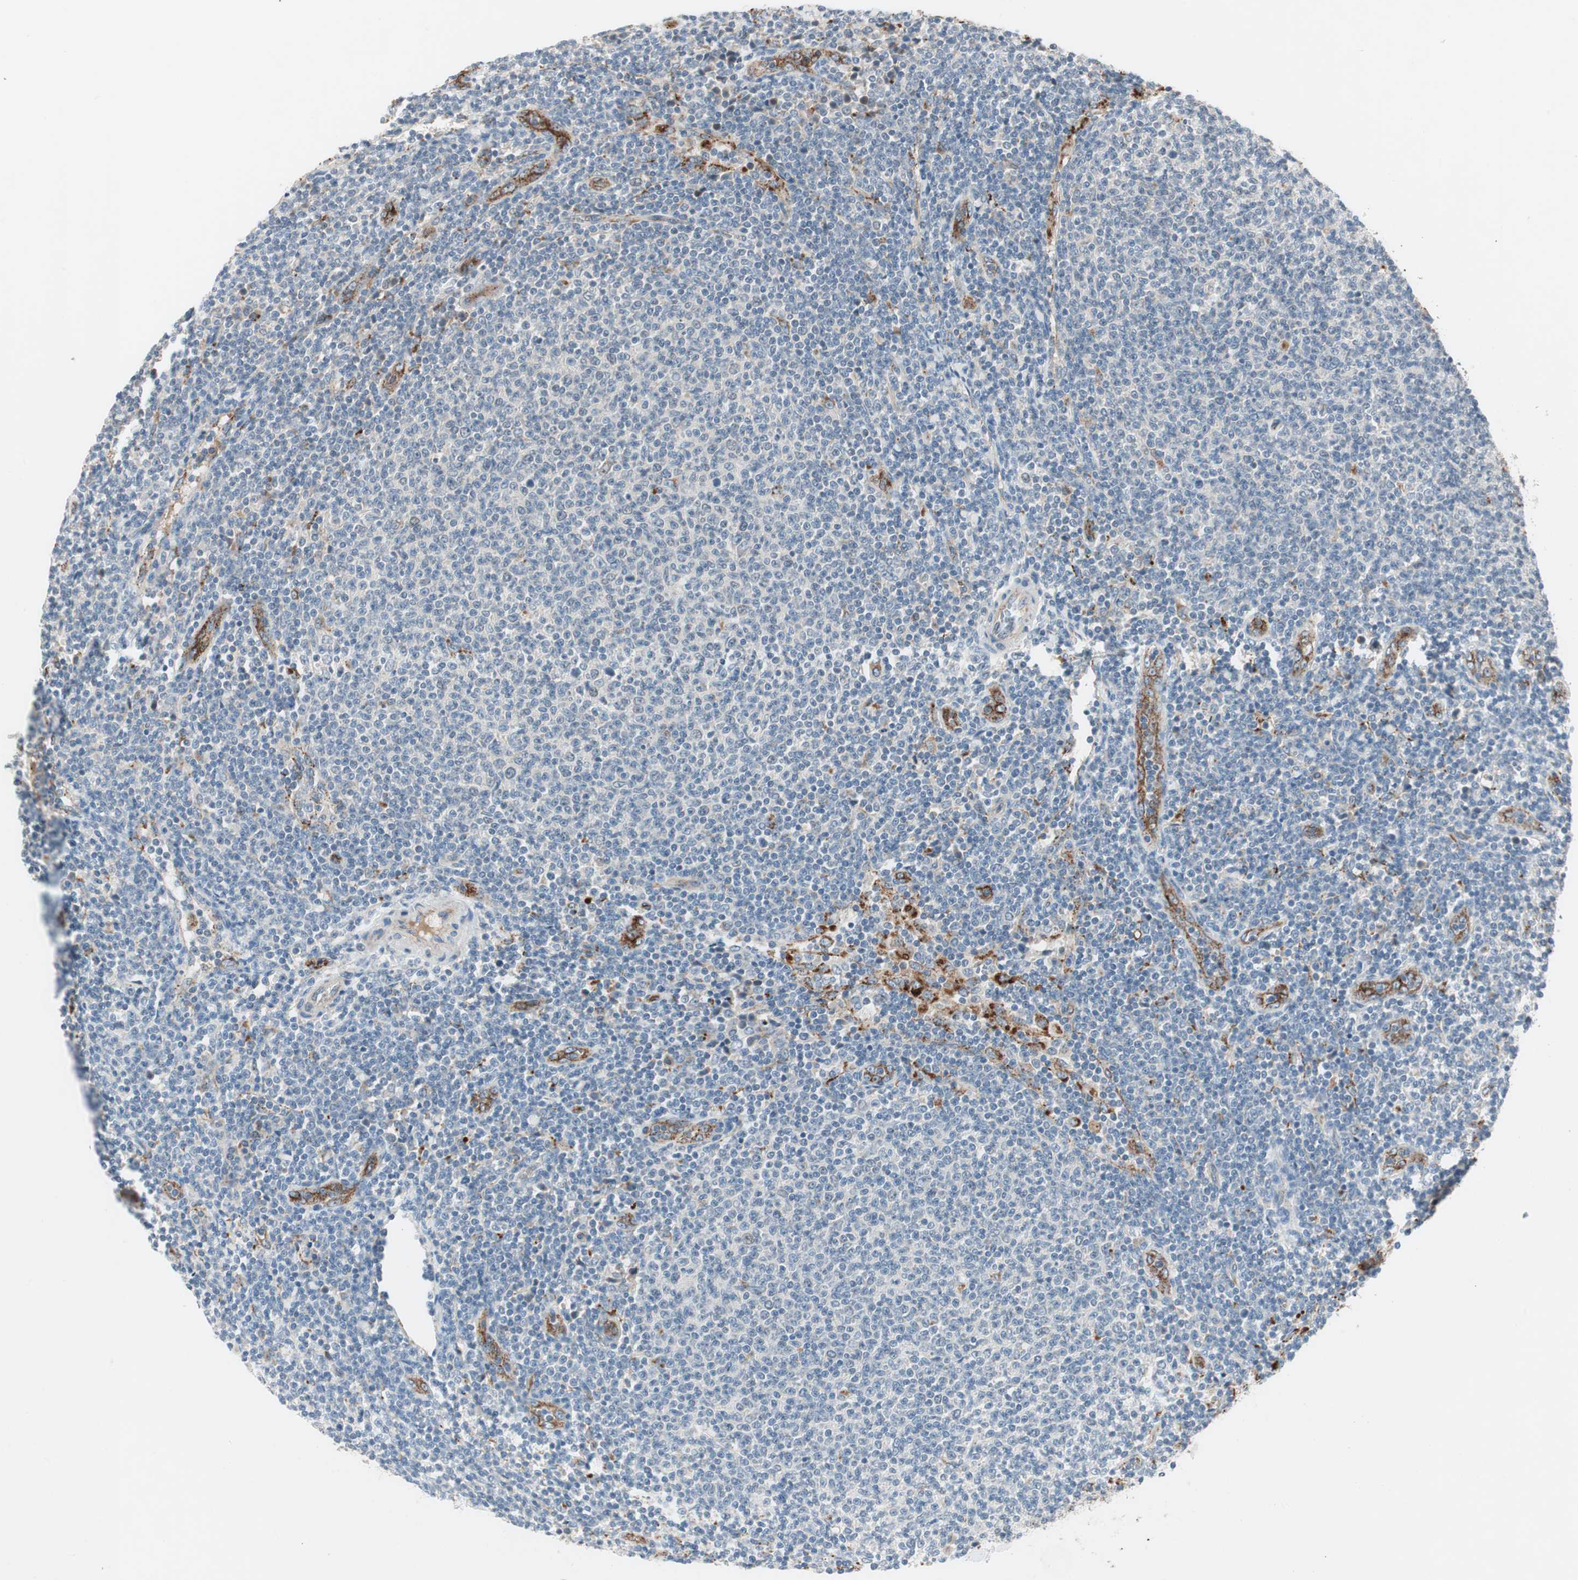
{"staining": {"intensity": "negative", "quantity": "none", "location": "none"}, "tissue": "lymphoma", "cell_type": "Tumor cells", "image_type": "cancer", "snomed": [{"axis": "morphology", "description": "Malignant lymphoma, non-Hodgkin's type, Low grade"}, {"axis": "topography", "description": "Lymph node"}], "caption": "DAB (3,3'-diaminobenzidine) immunohistochemical staining of lymphoma reveals no significant staining in tumor cells.", "gene": "FGFR4", "patient": {"sex": "male", "age": 66}}